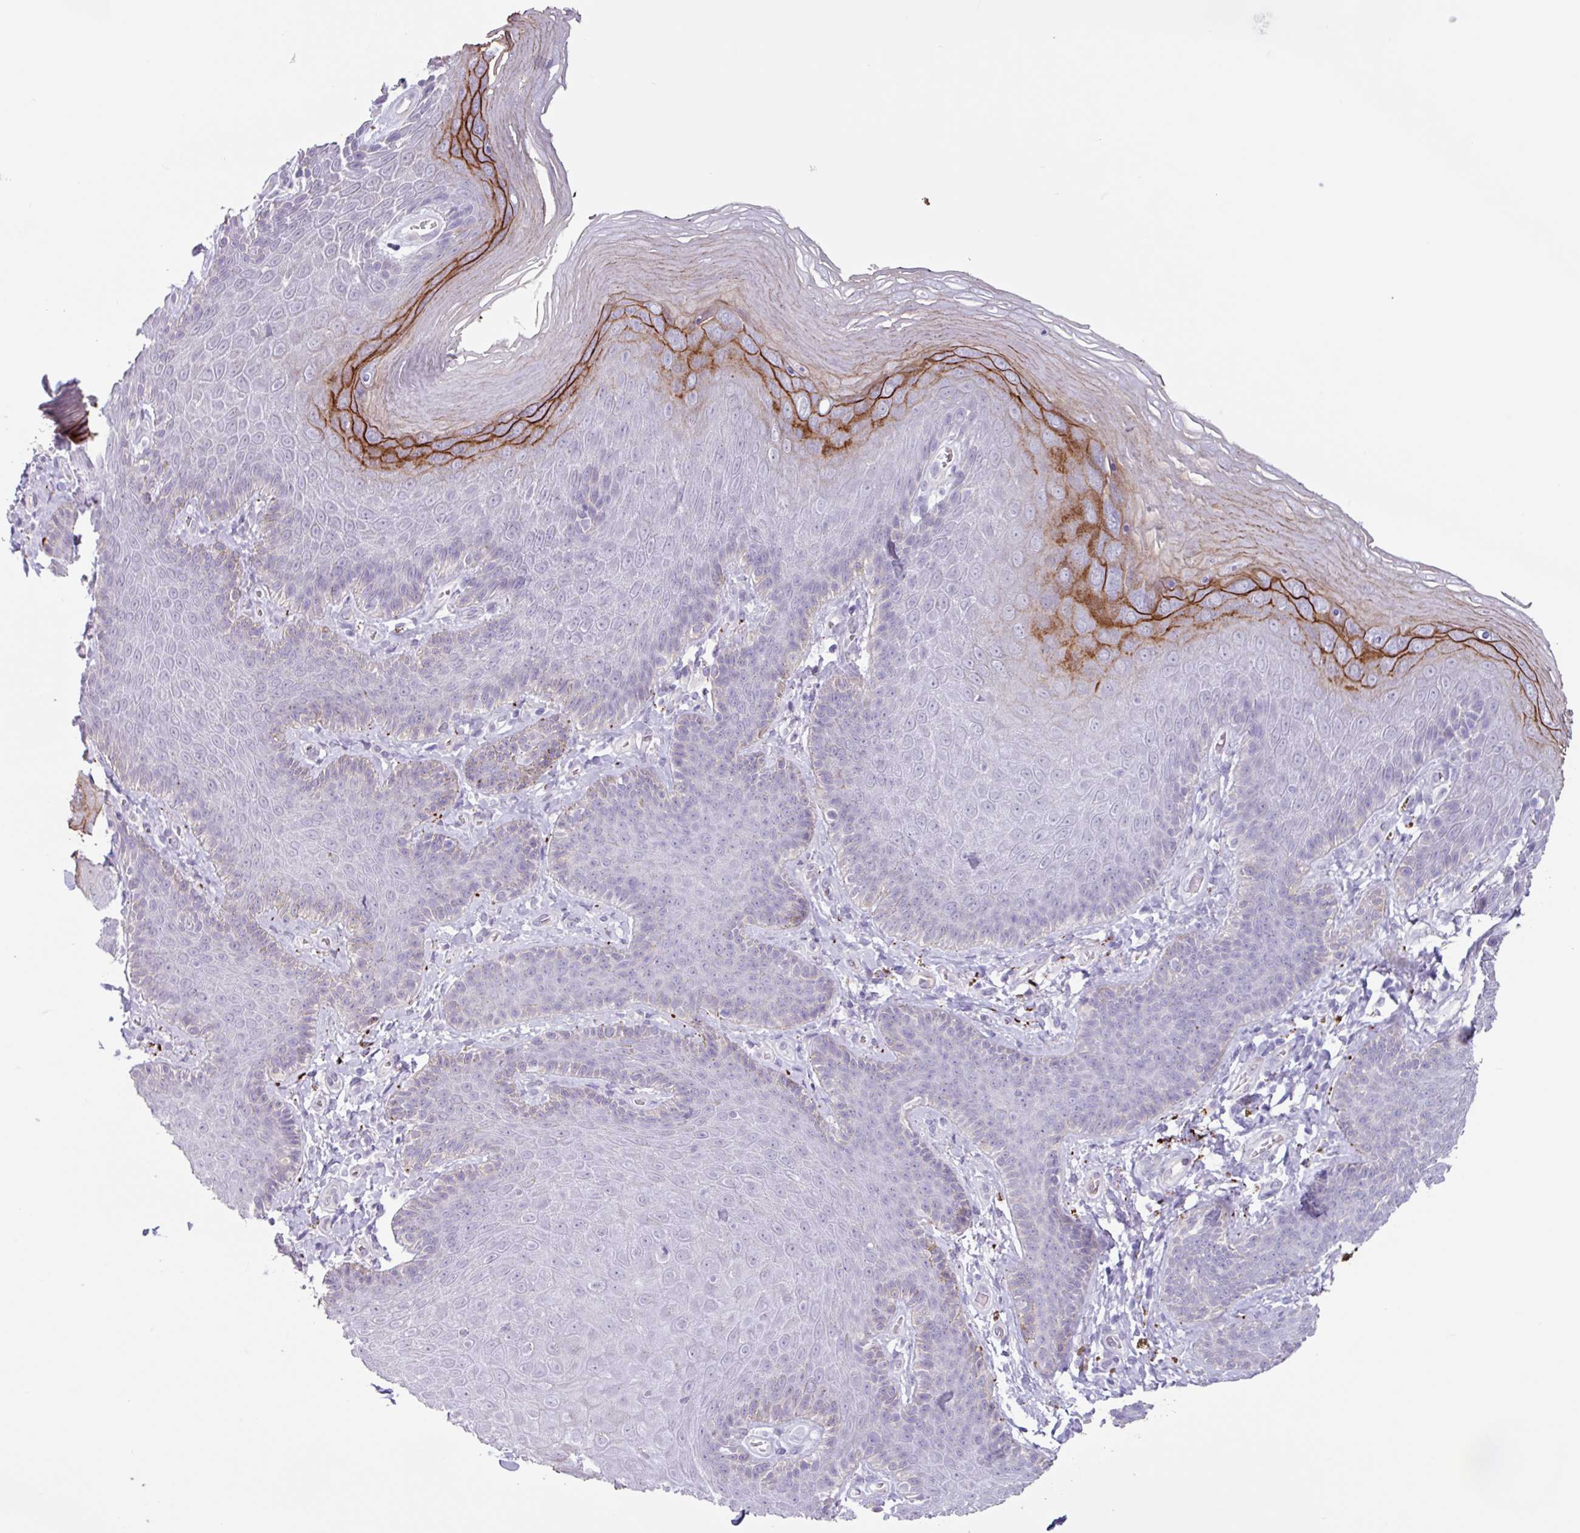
{"staining": {"intensity": "strong", "quantity": "<25%", "location": "cytoplasmic/membranous"}, "tissue": "skin", "cell_type": "Epidermal cells", "image_type": "normal", "snomed": [{"axis": "morphology", "description": "Normal tissue, NOS"}, {"axis": "topography", "description": "Anal"}, {"axis": "topography", "description": "Peripheral nerve tissue"}], "caption": "Immunohistochemistry staining of unremarkable skin, which reveals medium levels of strong cytoplasmic/membranous expression in approximately <25% of epidermal cells indicating strong cytoplasmic/membranous protein positivity. The staining was performed using DAB (3,3'-diaminobenzidine) (brown) for protein detection and nuclei were counterstained in hematoxylin (blue).", "gene": "OTX1", "patient": {"sex": "male", "age": 53}}